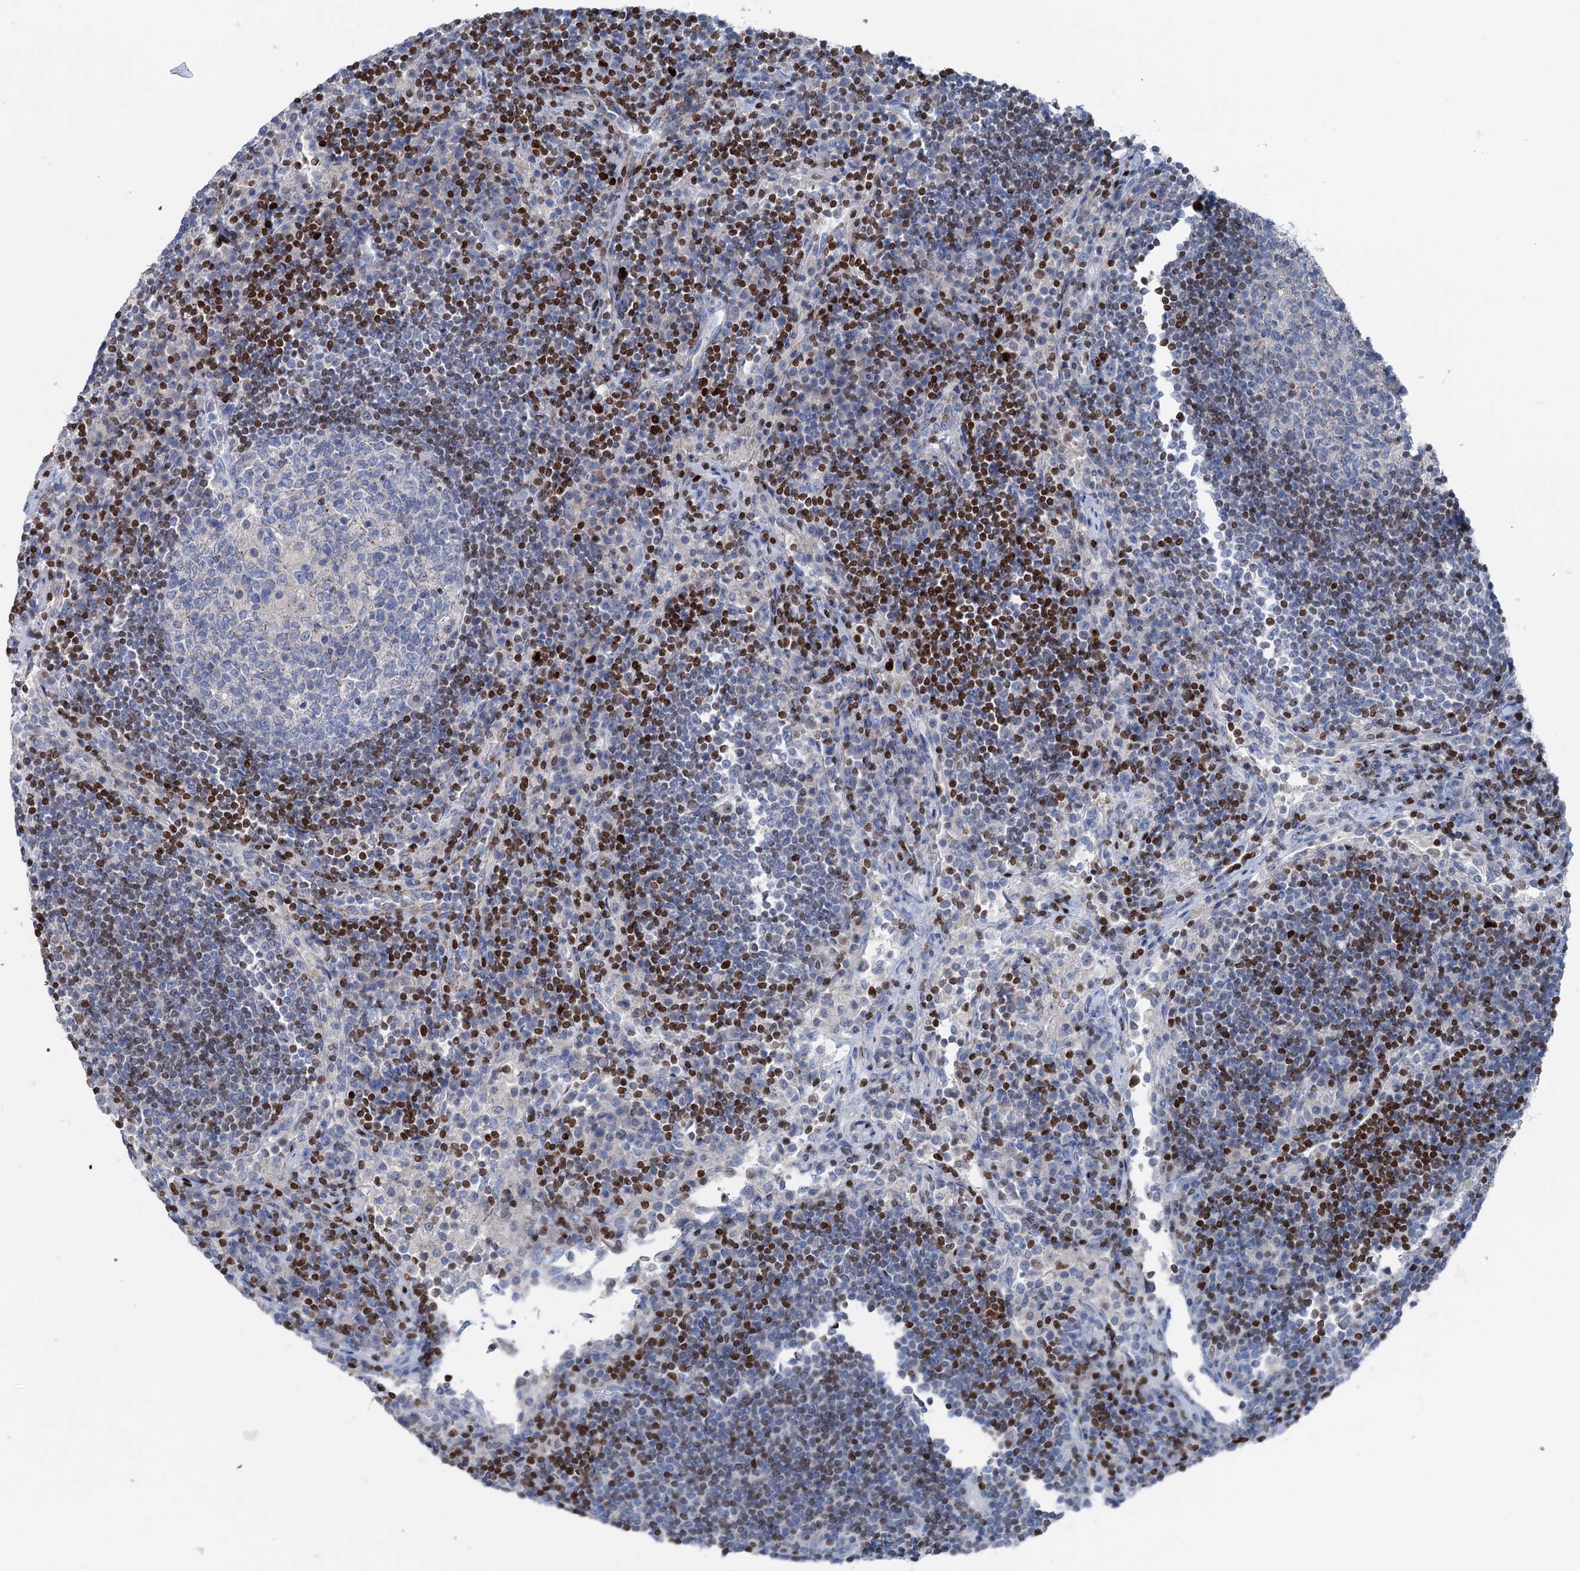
{"staining": {"intensity": "negative", "quantity": "none", "location": "none"}, "tissue": "lymph node", "cell_type": "Germinal center cells", "image_type": "normal", "snomed": [{"axis": "morphology", "description": "Normal tissue, NOS"}, {"axis": "topography", "description": "Lymph node"}], "caption": "Immunohistochemistry of benign lymph node displays no expression in germinal center cells.", "gene": "ELP4", "patient": {"sex": "female", "age": 53}}